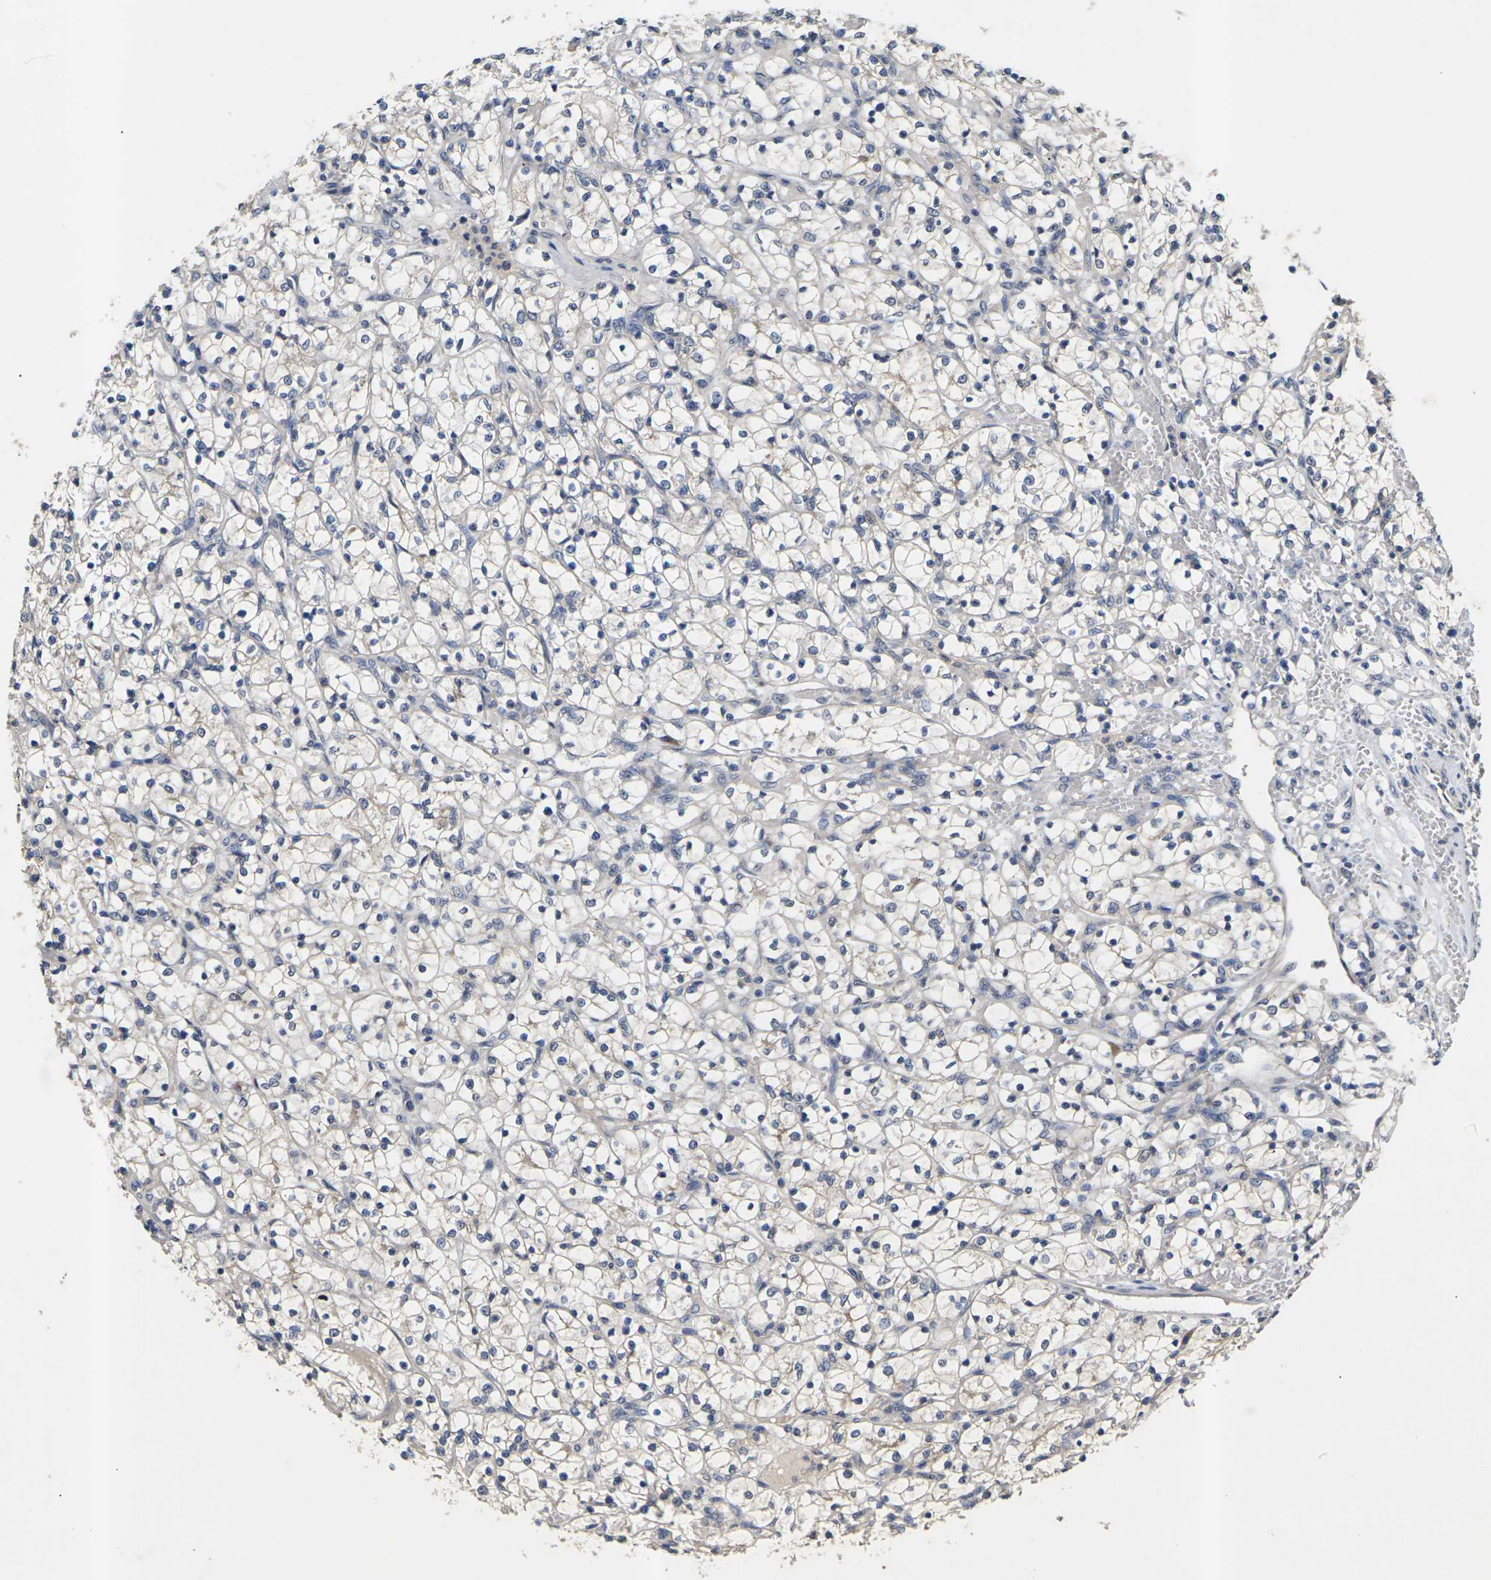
{"staining": {"intensity": "weak", "quantity": "<25%", "location": "cytoplasmic/membranous"}, "tissue": "renal cancer", "cell_type": "Tumor cells", "image_type": "cancer", "snomed": [{"axis": "morphology", "description": "Adenocarcinoma, NOS"}, {"axis": "topography", "description": "Kidney"}], "caption": "High power microscopy photomicrograph of an immunohistochemistry micrograph of renal cancer (adenocarcinoma), revealing no significant positivity in tumor cells. (DAB IHC, high magnification).", "gene": "SLC2A2", "patient": {"sex": "female", "age": 69}}